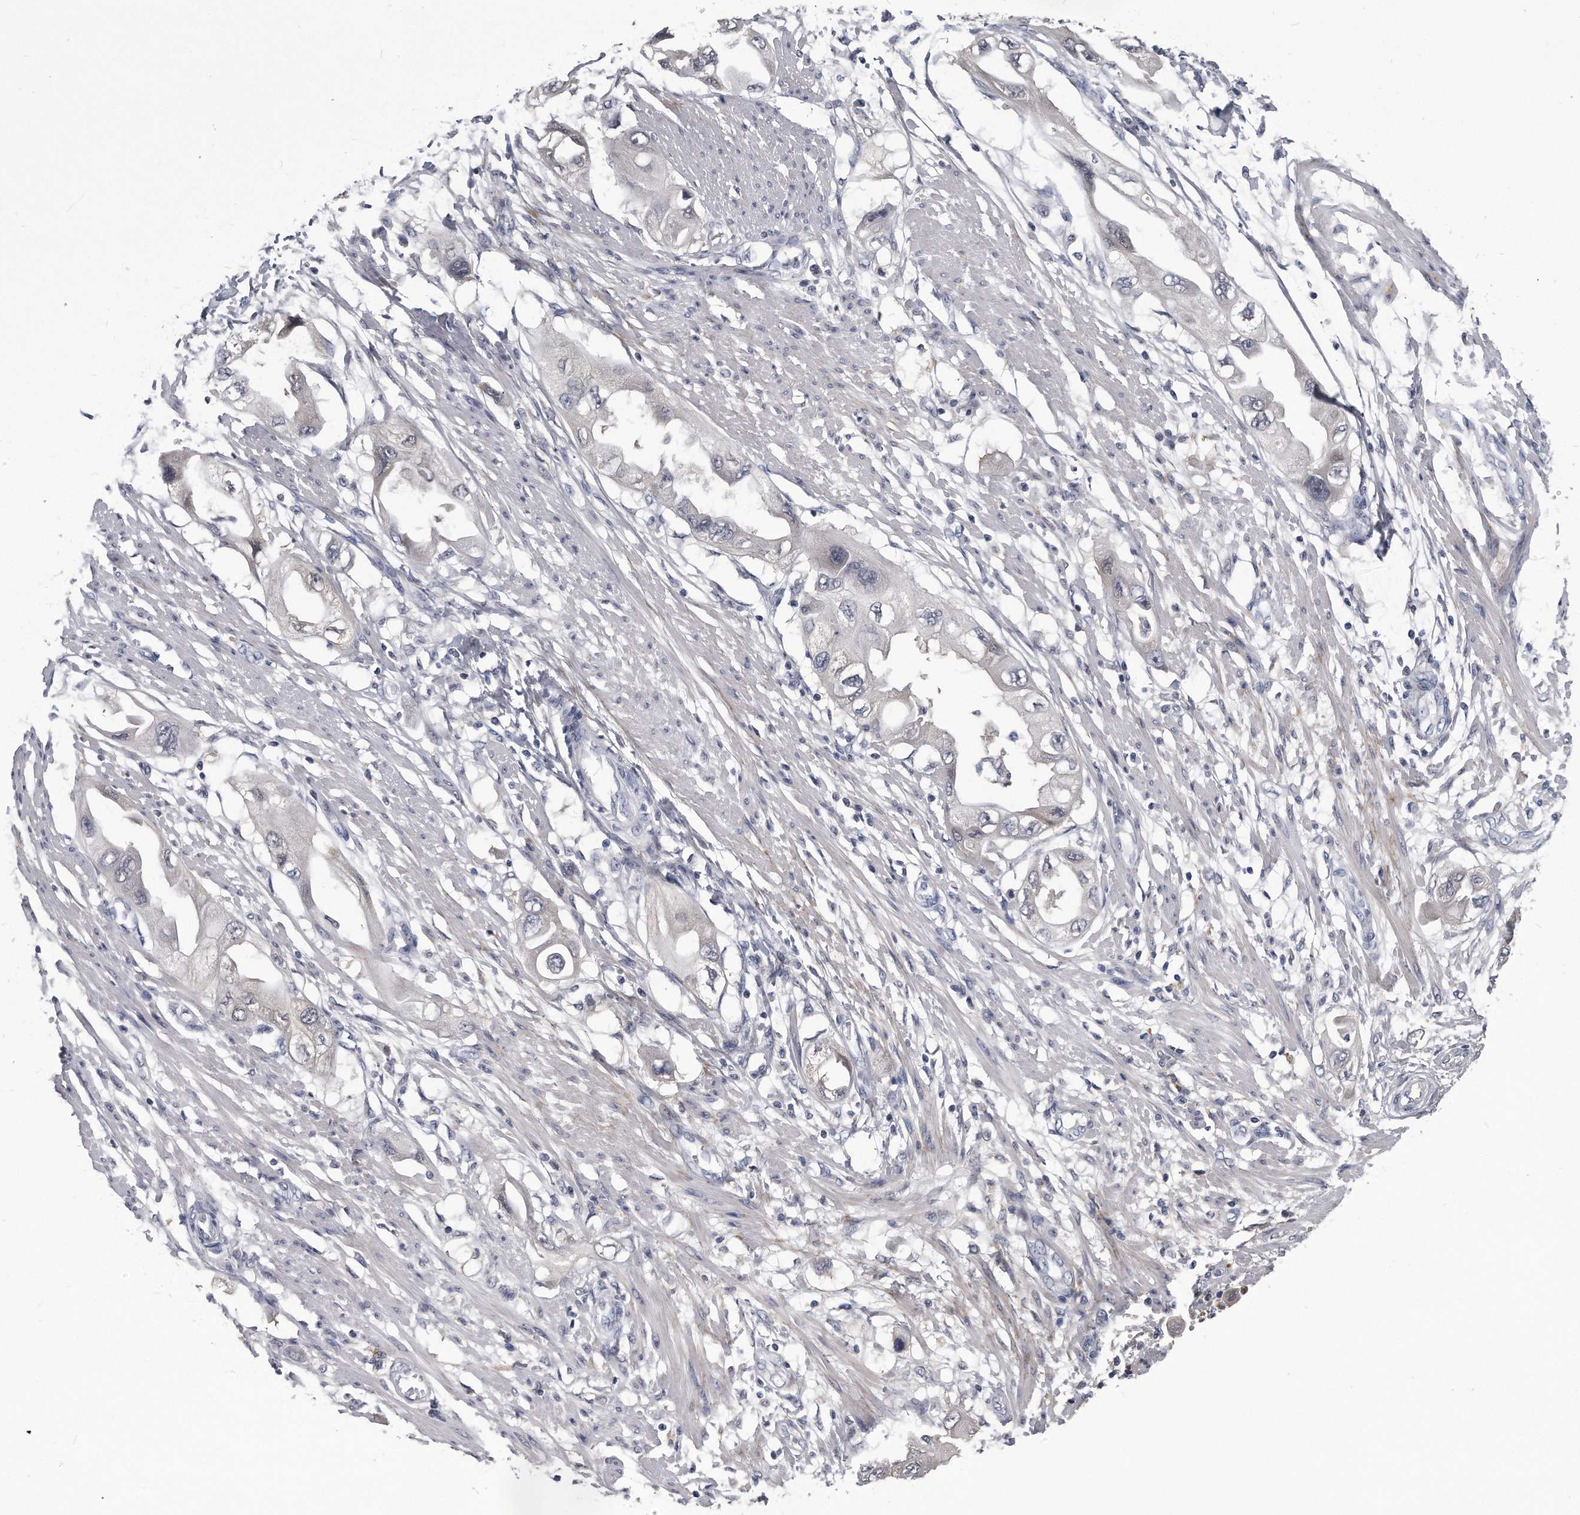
{"staining": {"intensity": "negative", "quantity": "none", "location": "none"}, "tissue": "endometrial cancer", "cell_type": "Tumor cells", "image_type": "cancer", "snomed": [{"axis": "morphology", "description": "Adenocarcinoma, NOS"}, {"axis": "topography", "description": "Endometrium"}], "caption": "Immunohistochemistry of human endometrial adenocarcinoma displays no positivity in tumor cells.", "gene": "PDXK", "patient": {"sex": "female", "age": 67}}